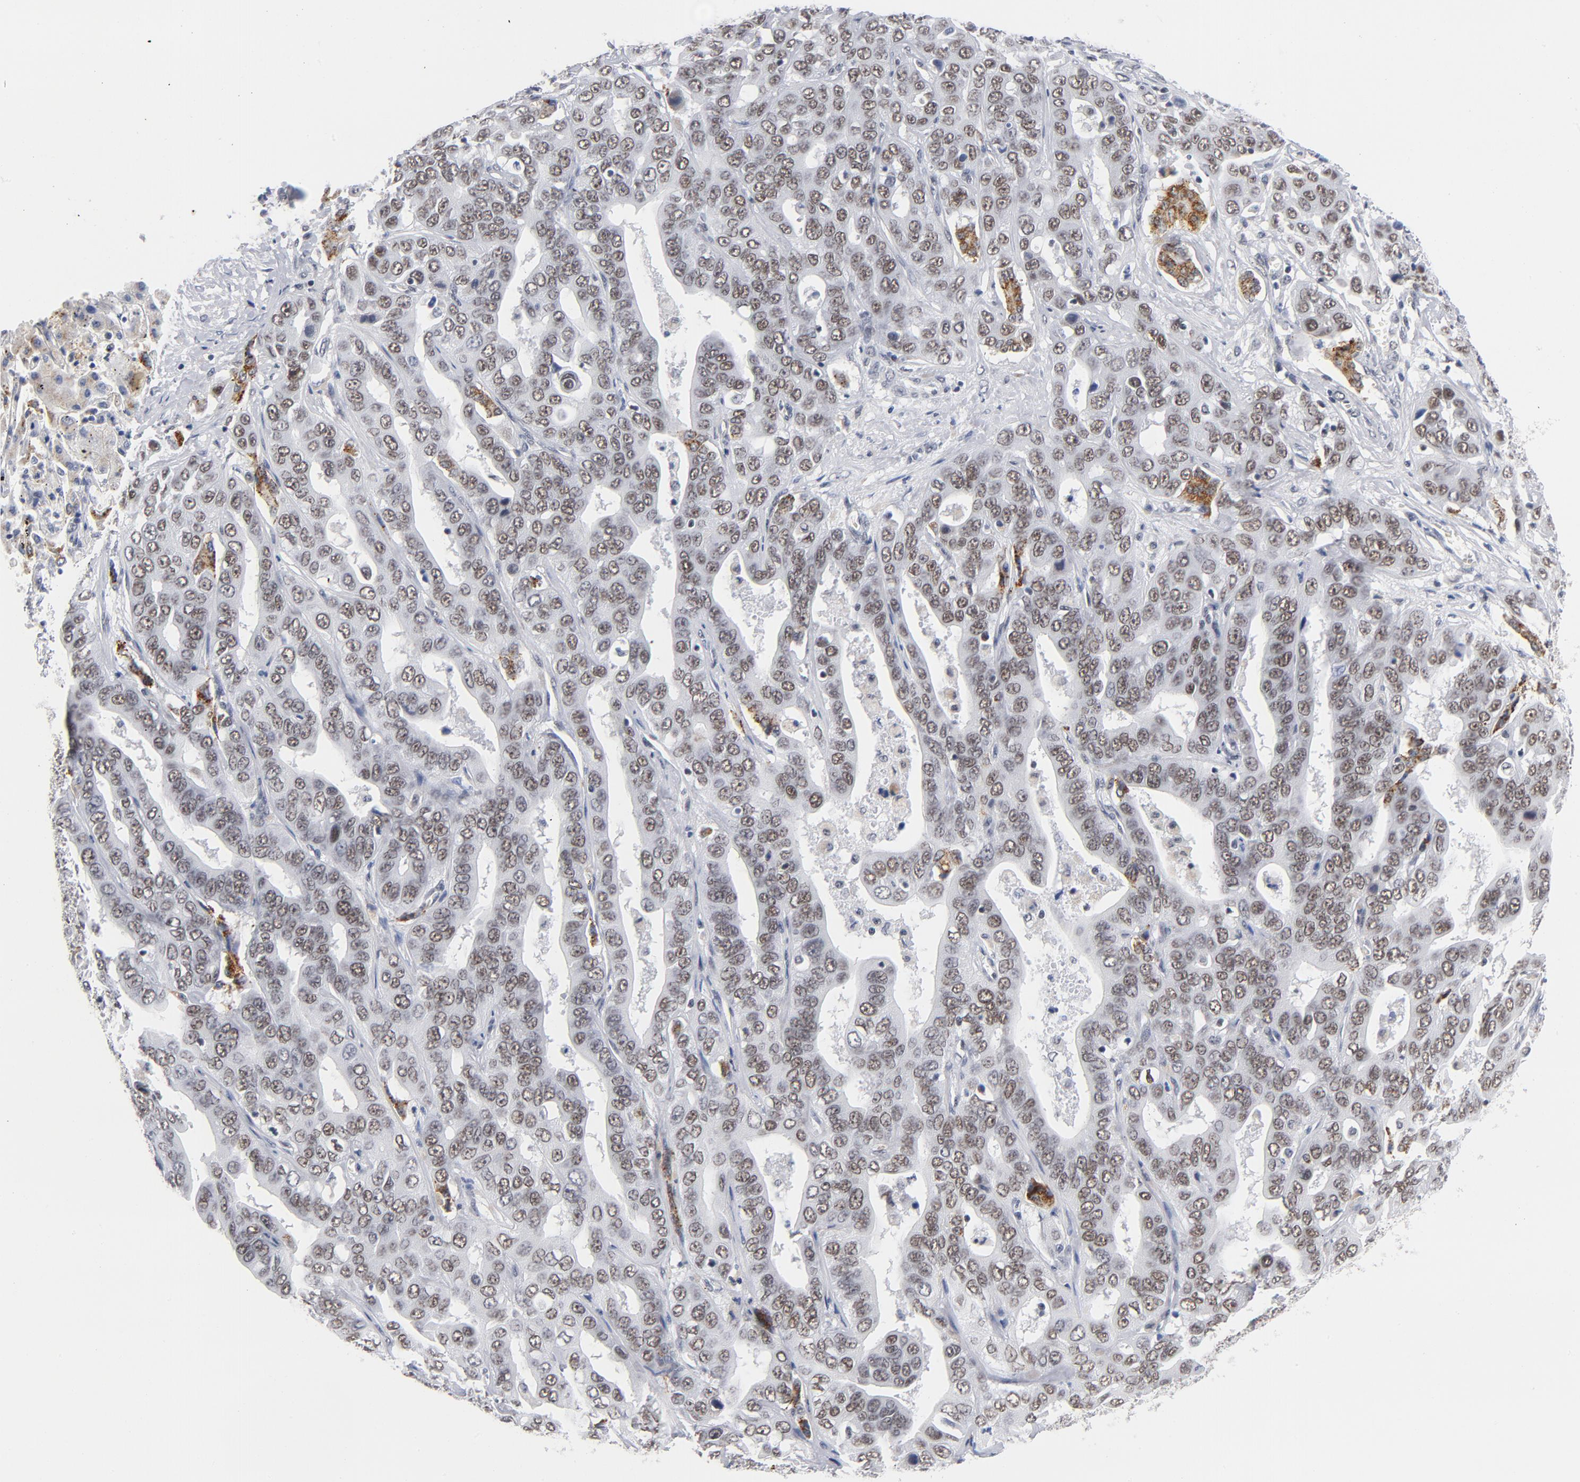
{"staining": {"intensity": "moderate", "quantity": "25%-75%", "location": "cytoplasmic/membranous,nuclear"}, "tissue": "liver cancer", "cell_type": "Tumor cells", "image_type": "cancer", "snomed": [{"axis": "morphology", "description": "Cholangiocarcinoma"}, {"axis": "topography", "description": "Liver"}], "caption": "A histopathology image of liver cancer (cholangiocarcinoma) stained for a protein displays moderate cytoplasmic/membranous and nuclear brown staining in tumor cells. (Brightfield microscopy of DAB IHC at high magnification).", "gene": "BAP1", "patient": {"sex": "female", "age": 52}}